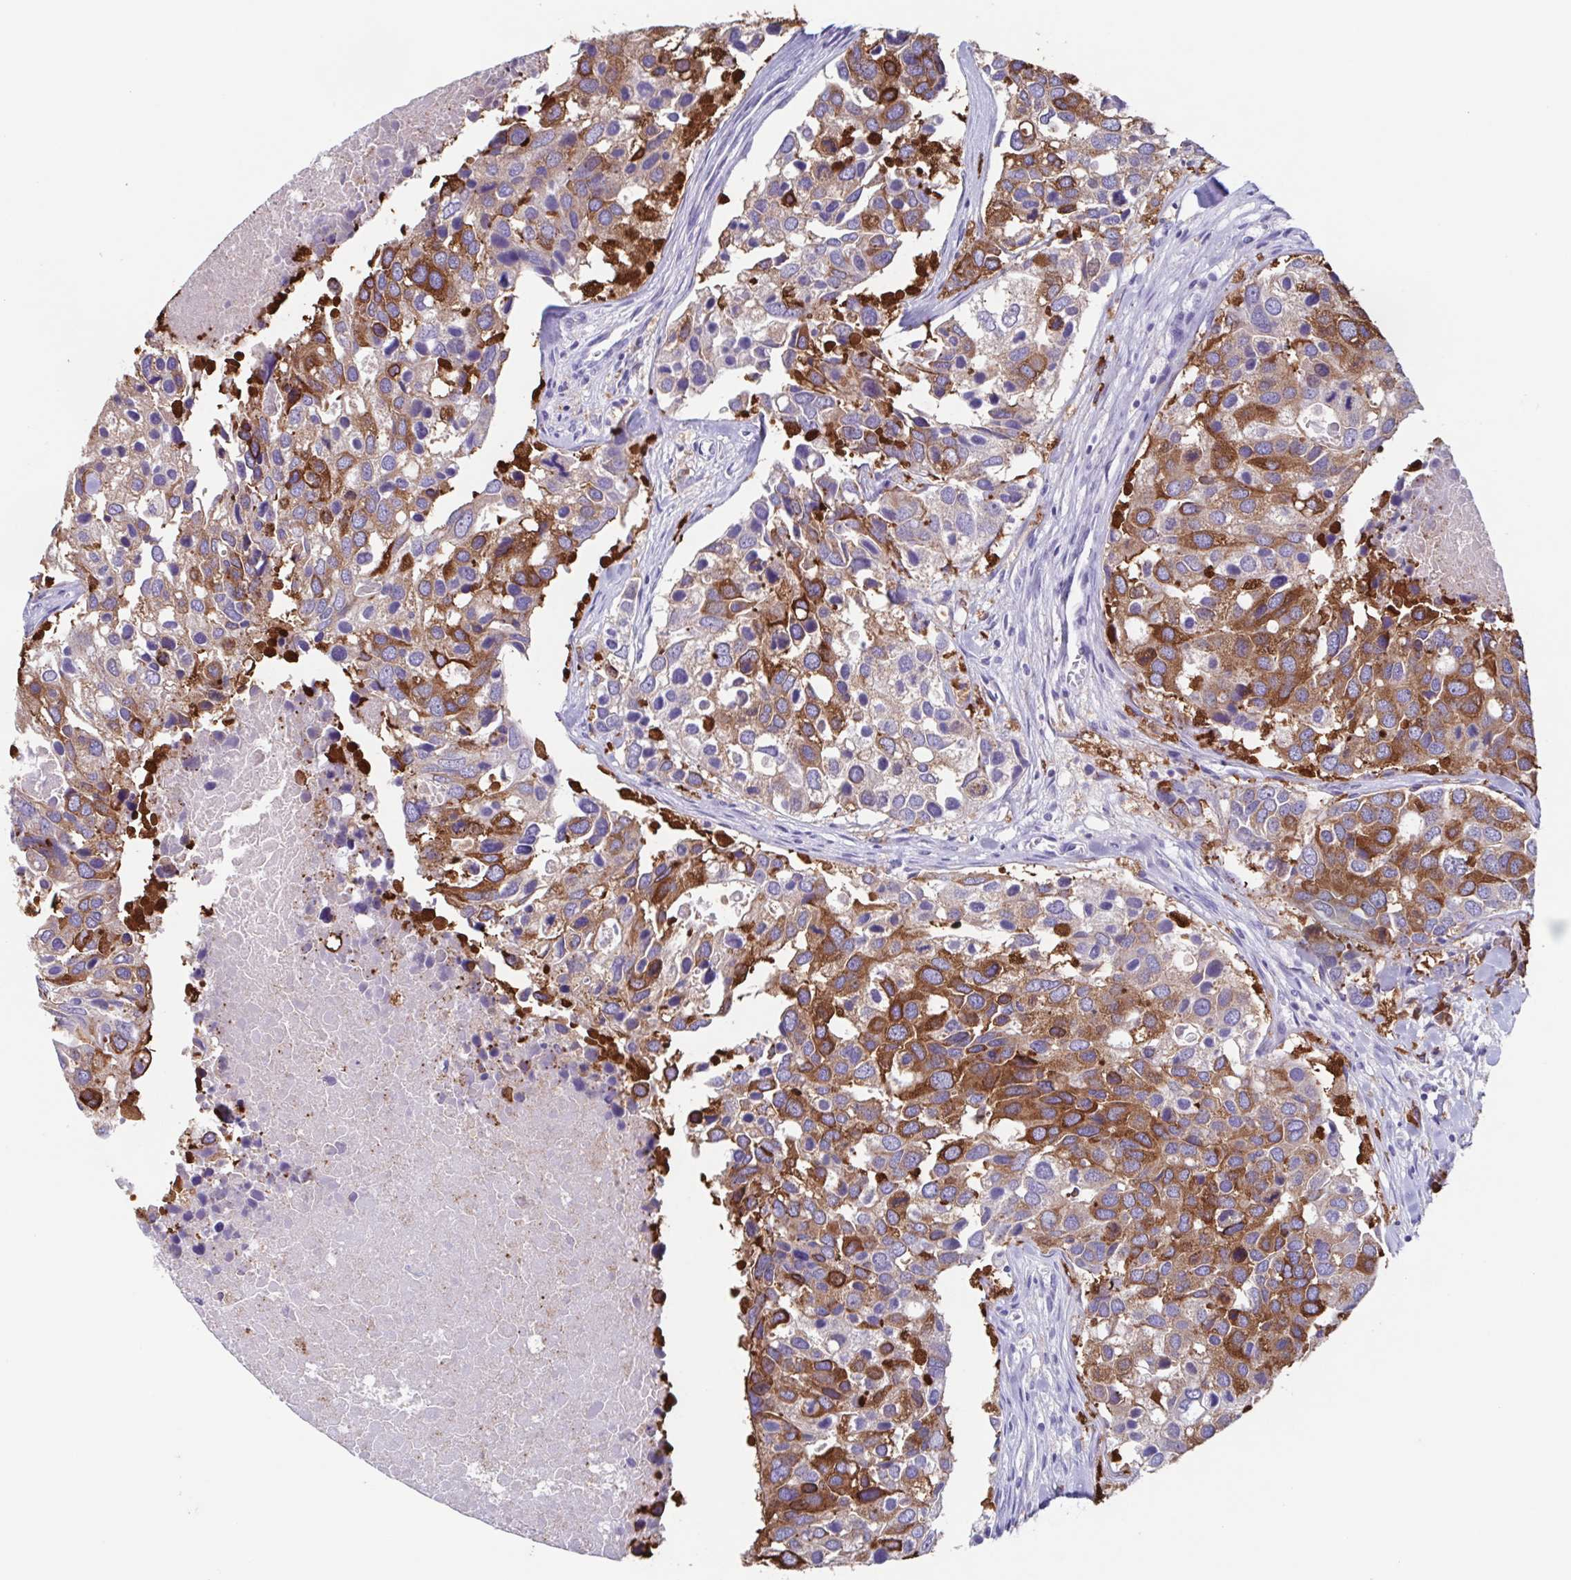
{"staining": {"intensity": "moderate", "quantity": ">75%", "location": "cytoplasmic/membranous"}, "tissue": "breast cancer", "cell_type": "Tumor cells", "image_type": "cancer", "snomed": [{"axis": "morphology", "description": "Duct carcinoma"}, {"axis": "topography", "description": "Breast"}], "caption": "Human breast cancer stained with a protein marker exhibits moderate staining in tumor cells.", "gene": "TPD52", "patient": {"sex": "female", "age": 83}}